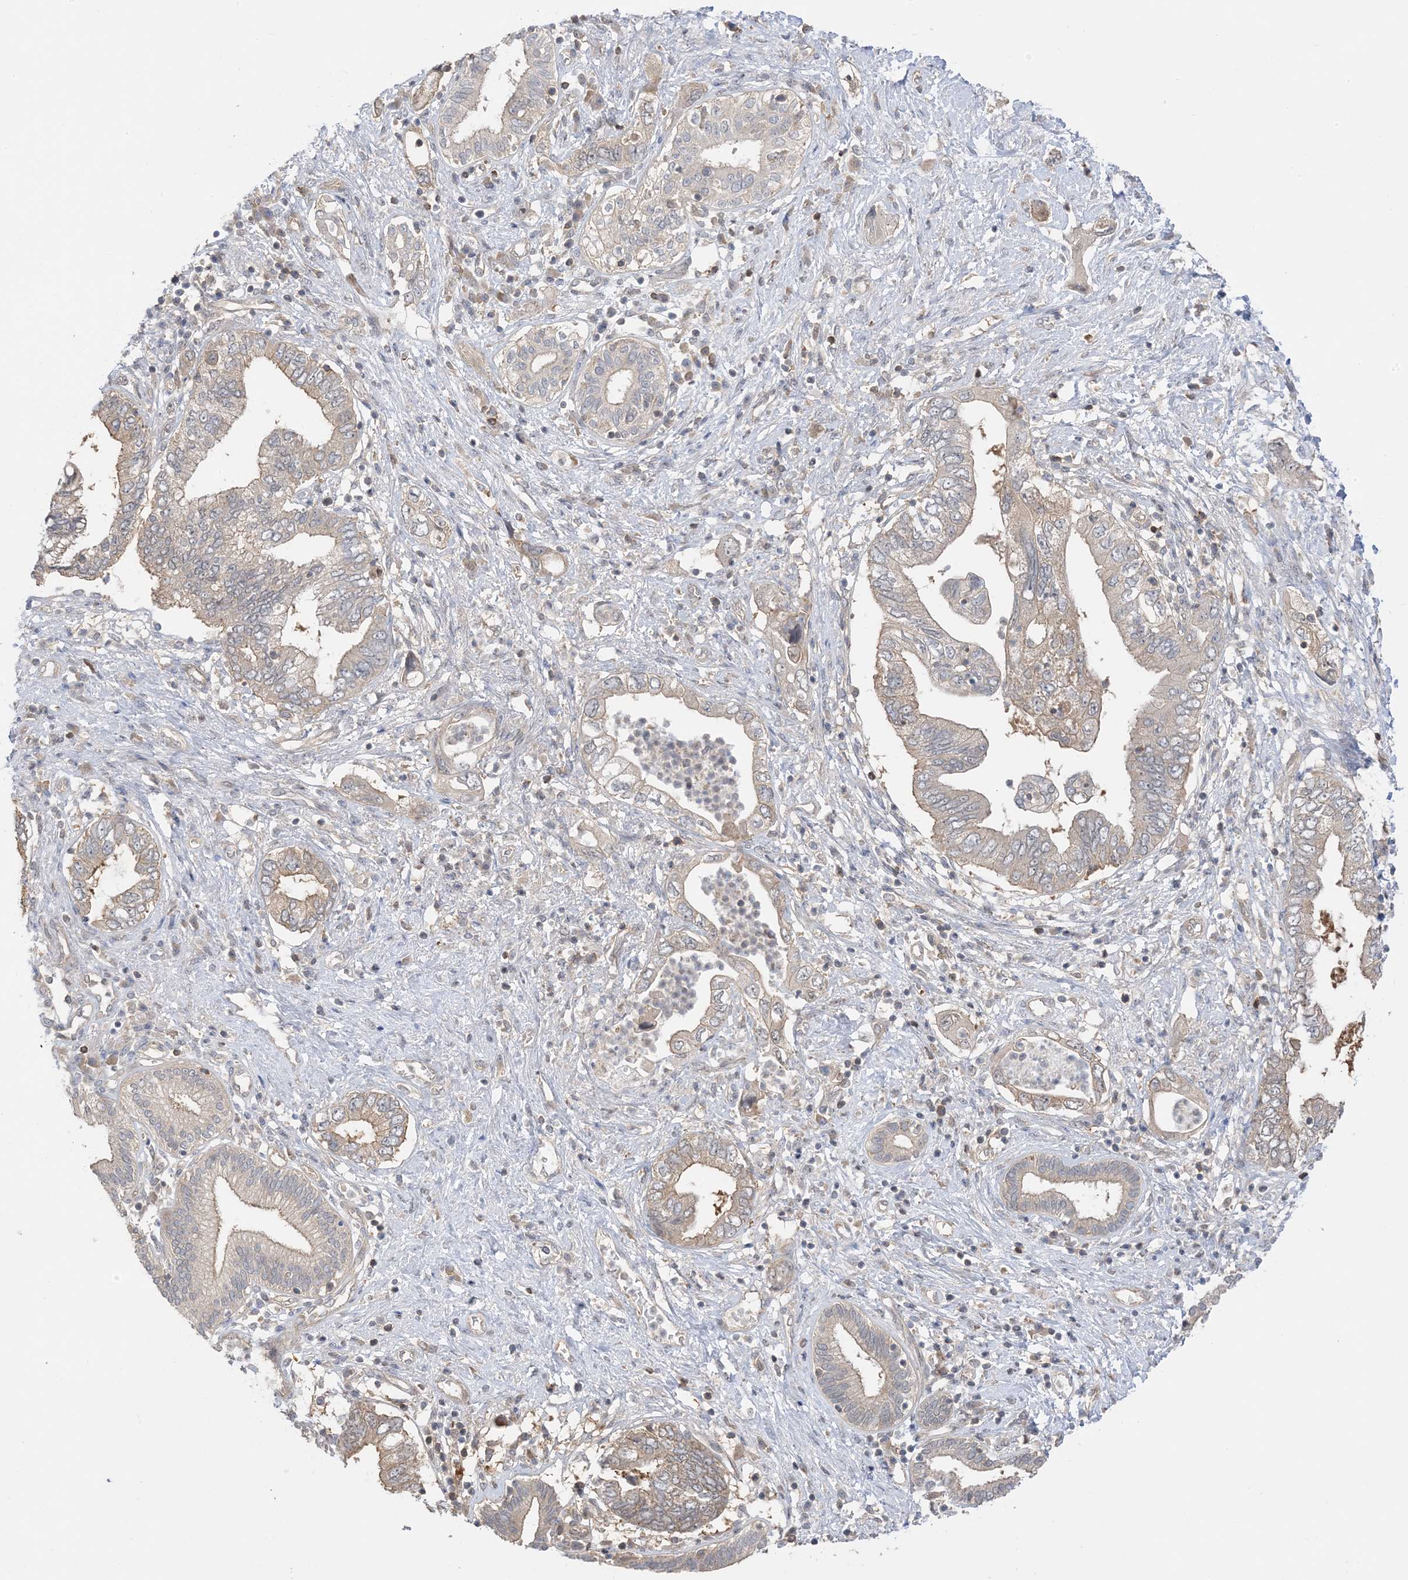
{"staining": {"intensity": "weak", "quantity": "25%-75%", "location": "cytoplasmic/membranous"}, "tissue": "pancreatic cancer", "cell_type": "Tumor cells", "image_type": "cancer", "snomed": [{"axis": "morphology", "description": "Adenocarcinoma, NOS"}, {"axis": "topography", "description": "Pancreas"}], "caption": "Brown immunohistochemical staining in pancreatic cancer reveals weak cytoplasmic/membranous staining in approximately 25%-75% of tumor cells. Nuclei are stained in blue.", "gene": "WDR26", "patient": {"sex": "female", "age": 73}}